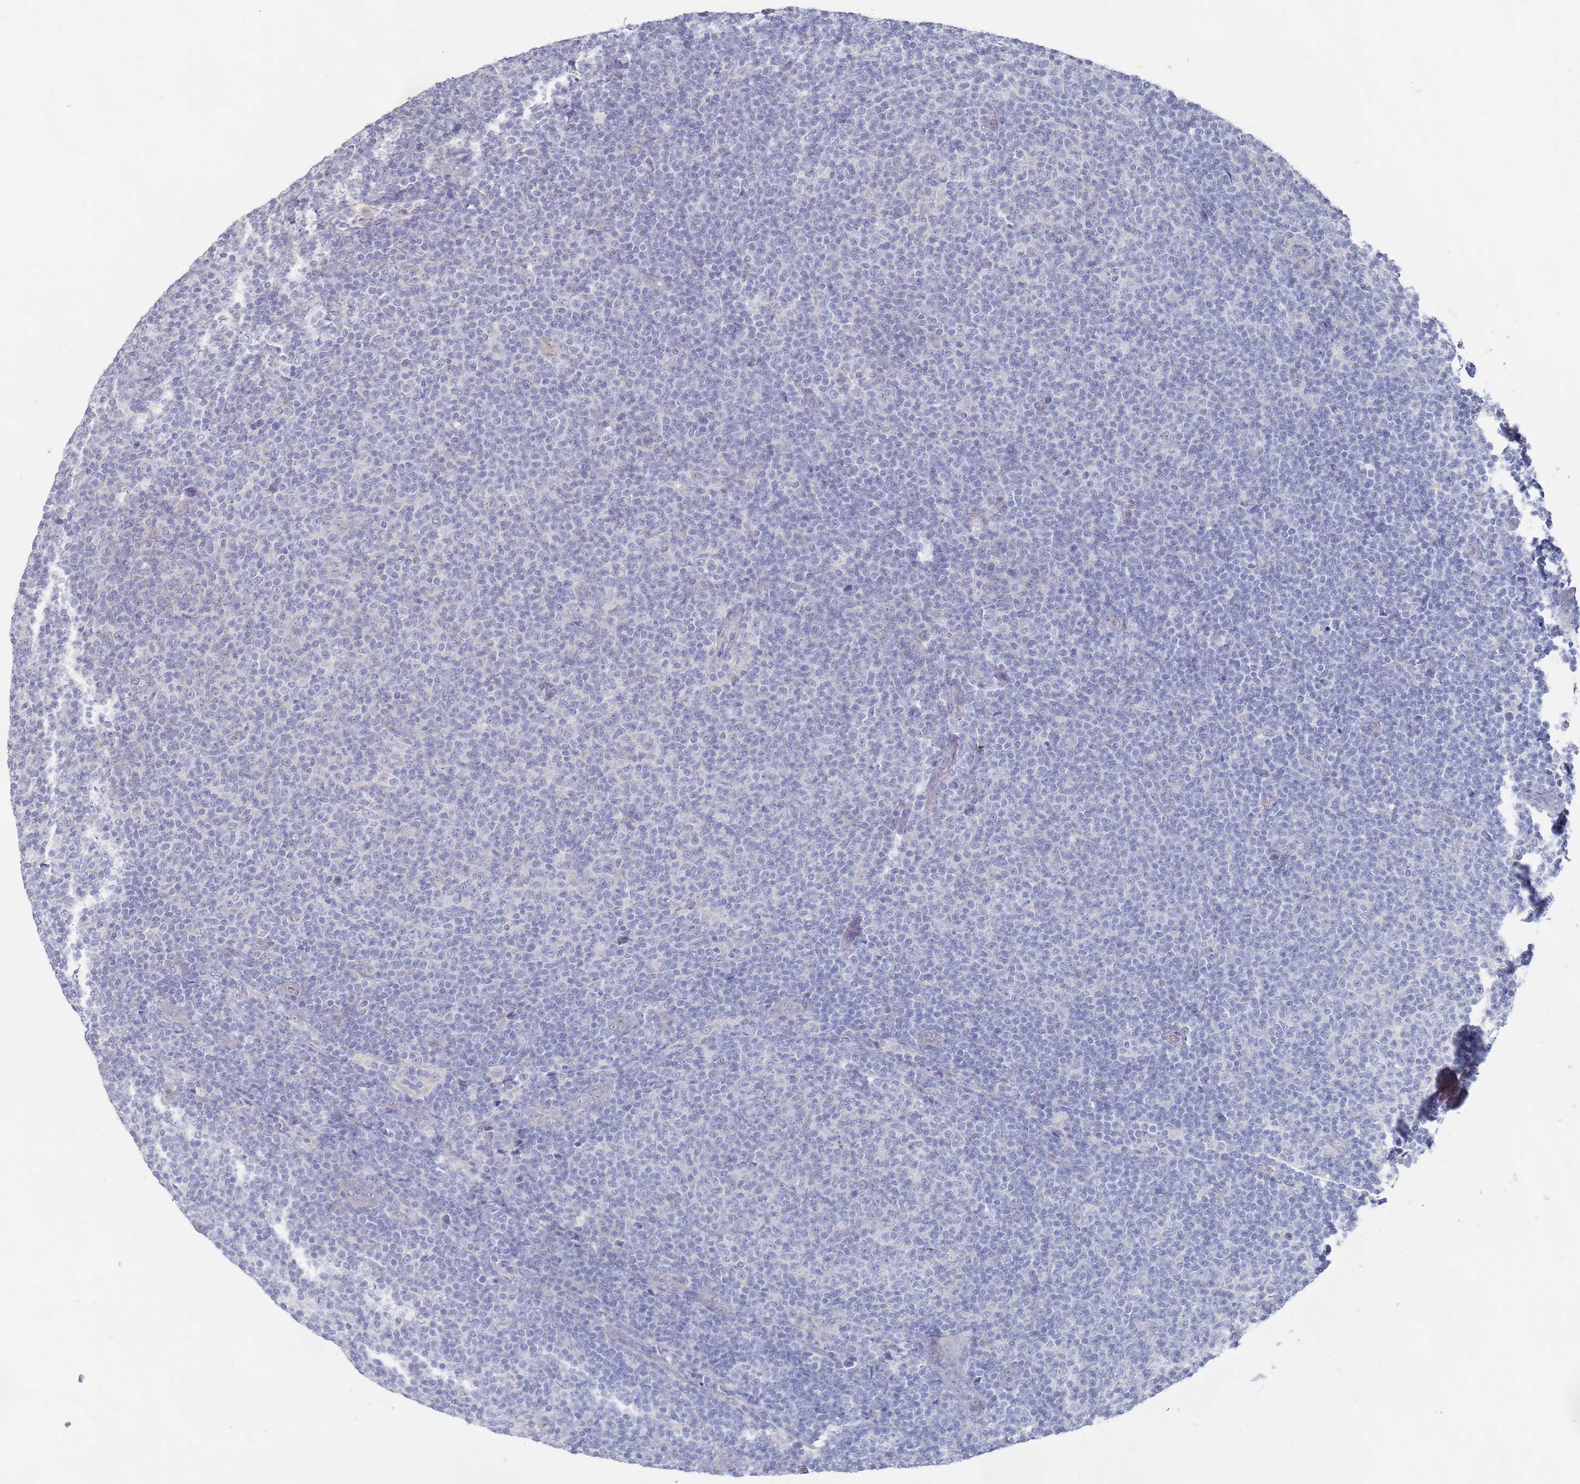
{"staining": {"intensity": "negative", "quantity": "none", "location": "none"}, "tissue": "lymphoma", "cell_type": "Tumor cells", "image_type": "cancer", "snomed": [{"axis": "morphology", "description": "Malignant lymphoma, non-Hodgkin's type, Low grade"}, {"axis": "topography", "description": "Lymph node"}], "caption": "Histopathology image shows no protein staining in tumor cells of lymphoma tissue.", "gene": "TMCO3", "patient": {"sex": "male", "age": 66}}